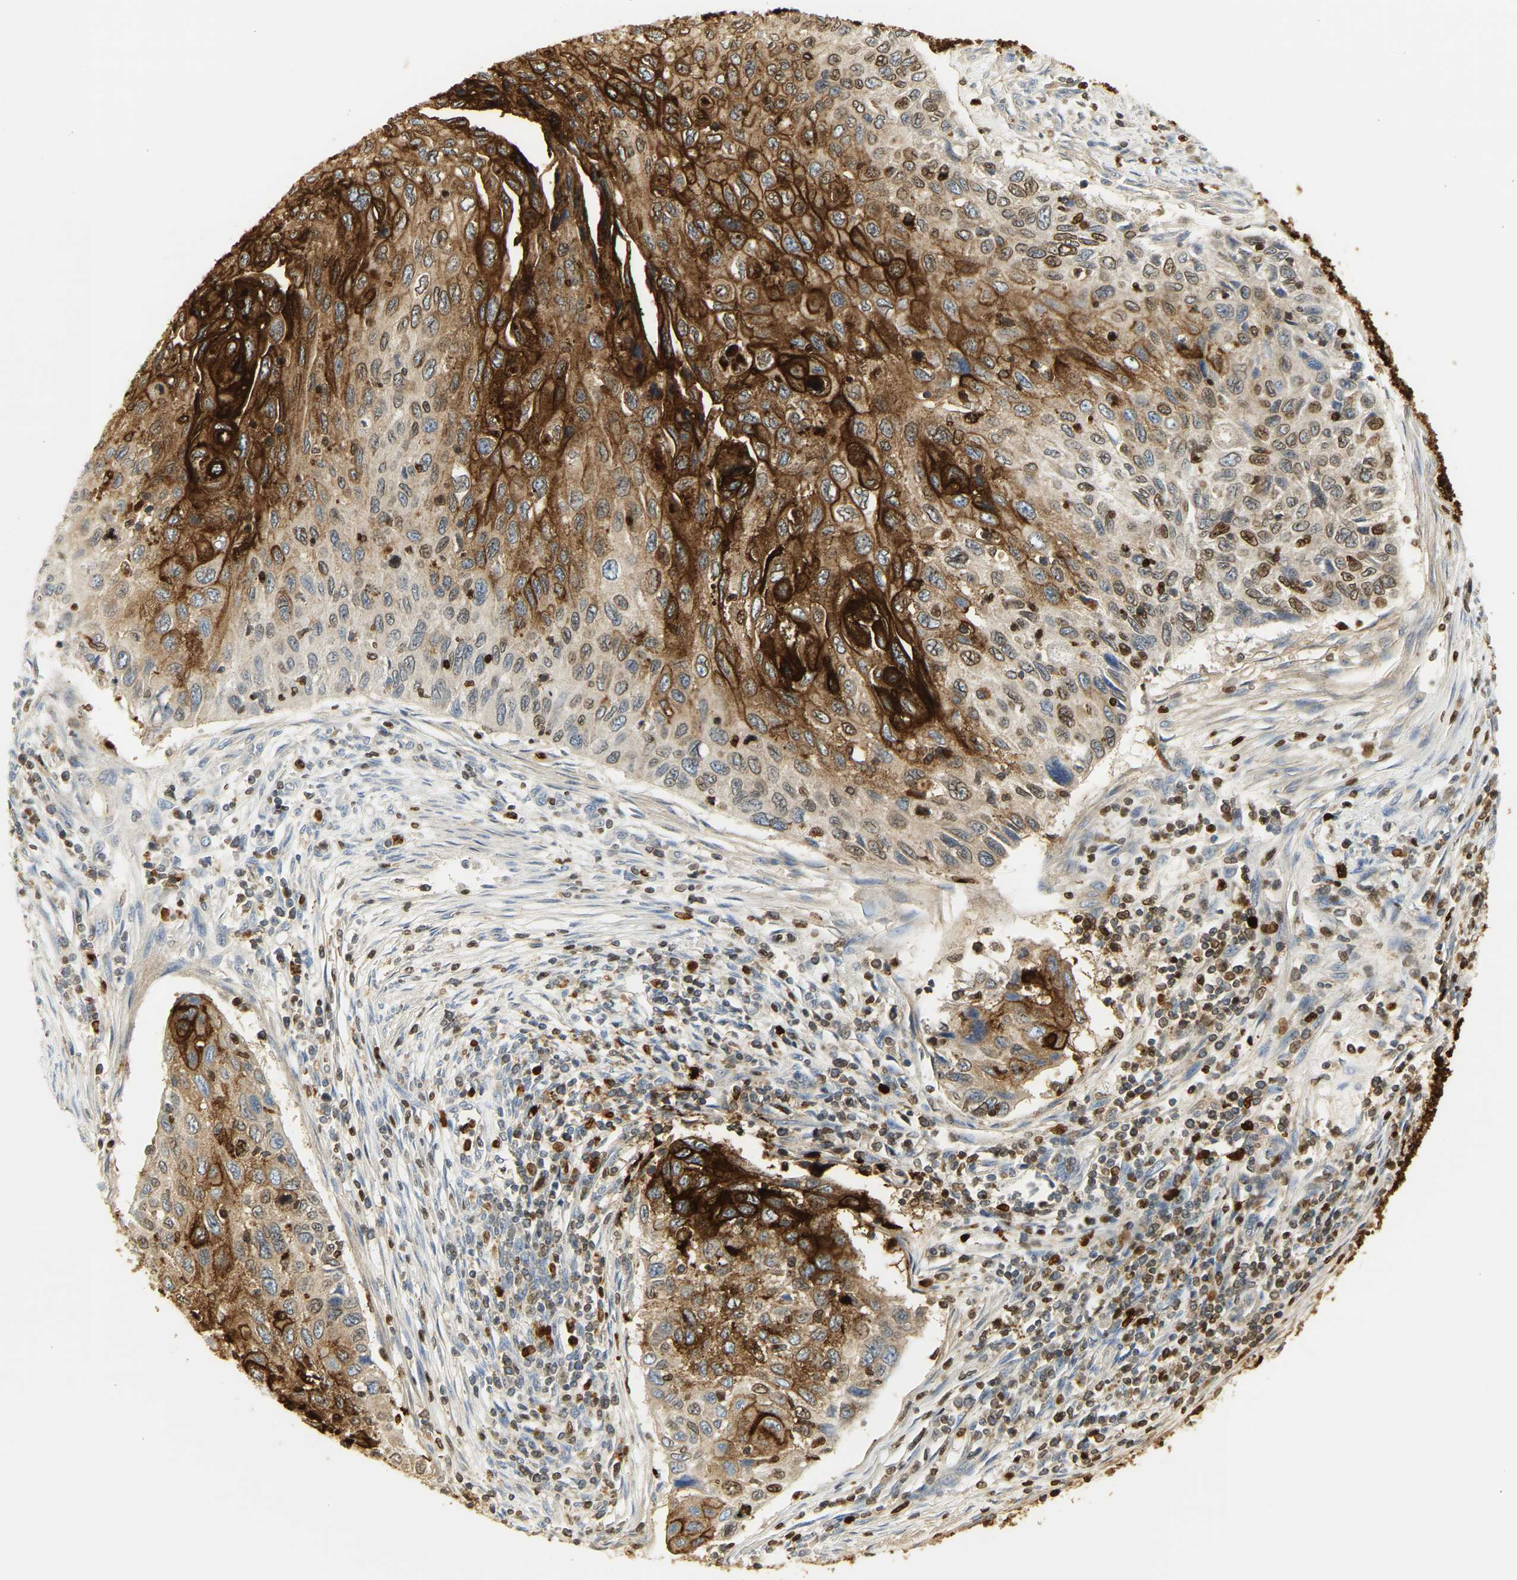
{"staining": {"intensity": "strong", "quantity": ">75%", "location": "cytoplasmic/membranous"}, "tissue": "cervical cancer", "cell_type": "Tumor cells", "image_type": "cancer", "snomed": [{"axis": "morphology", "description": "Squamous cell carcinoma, NOS"}, {"axis": "topography", "description": "Cervix"}], "caption": "This is an image of immunohistochemistry (IHC) staining of cervical cancer (squamous cell carcinoma), which shows strong staining in the cytoplasmic/membranous of tumor cells.", "gene": "CEACAM5", "patient": {"sex": "female", "age": 70}}